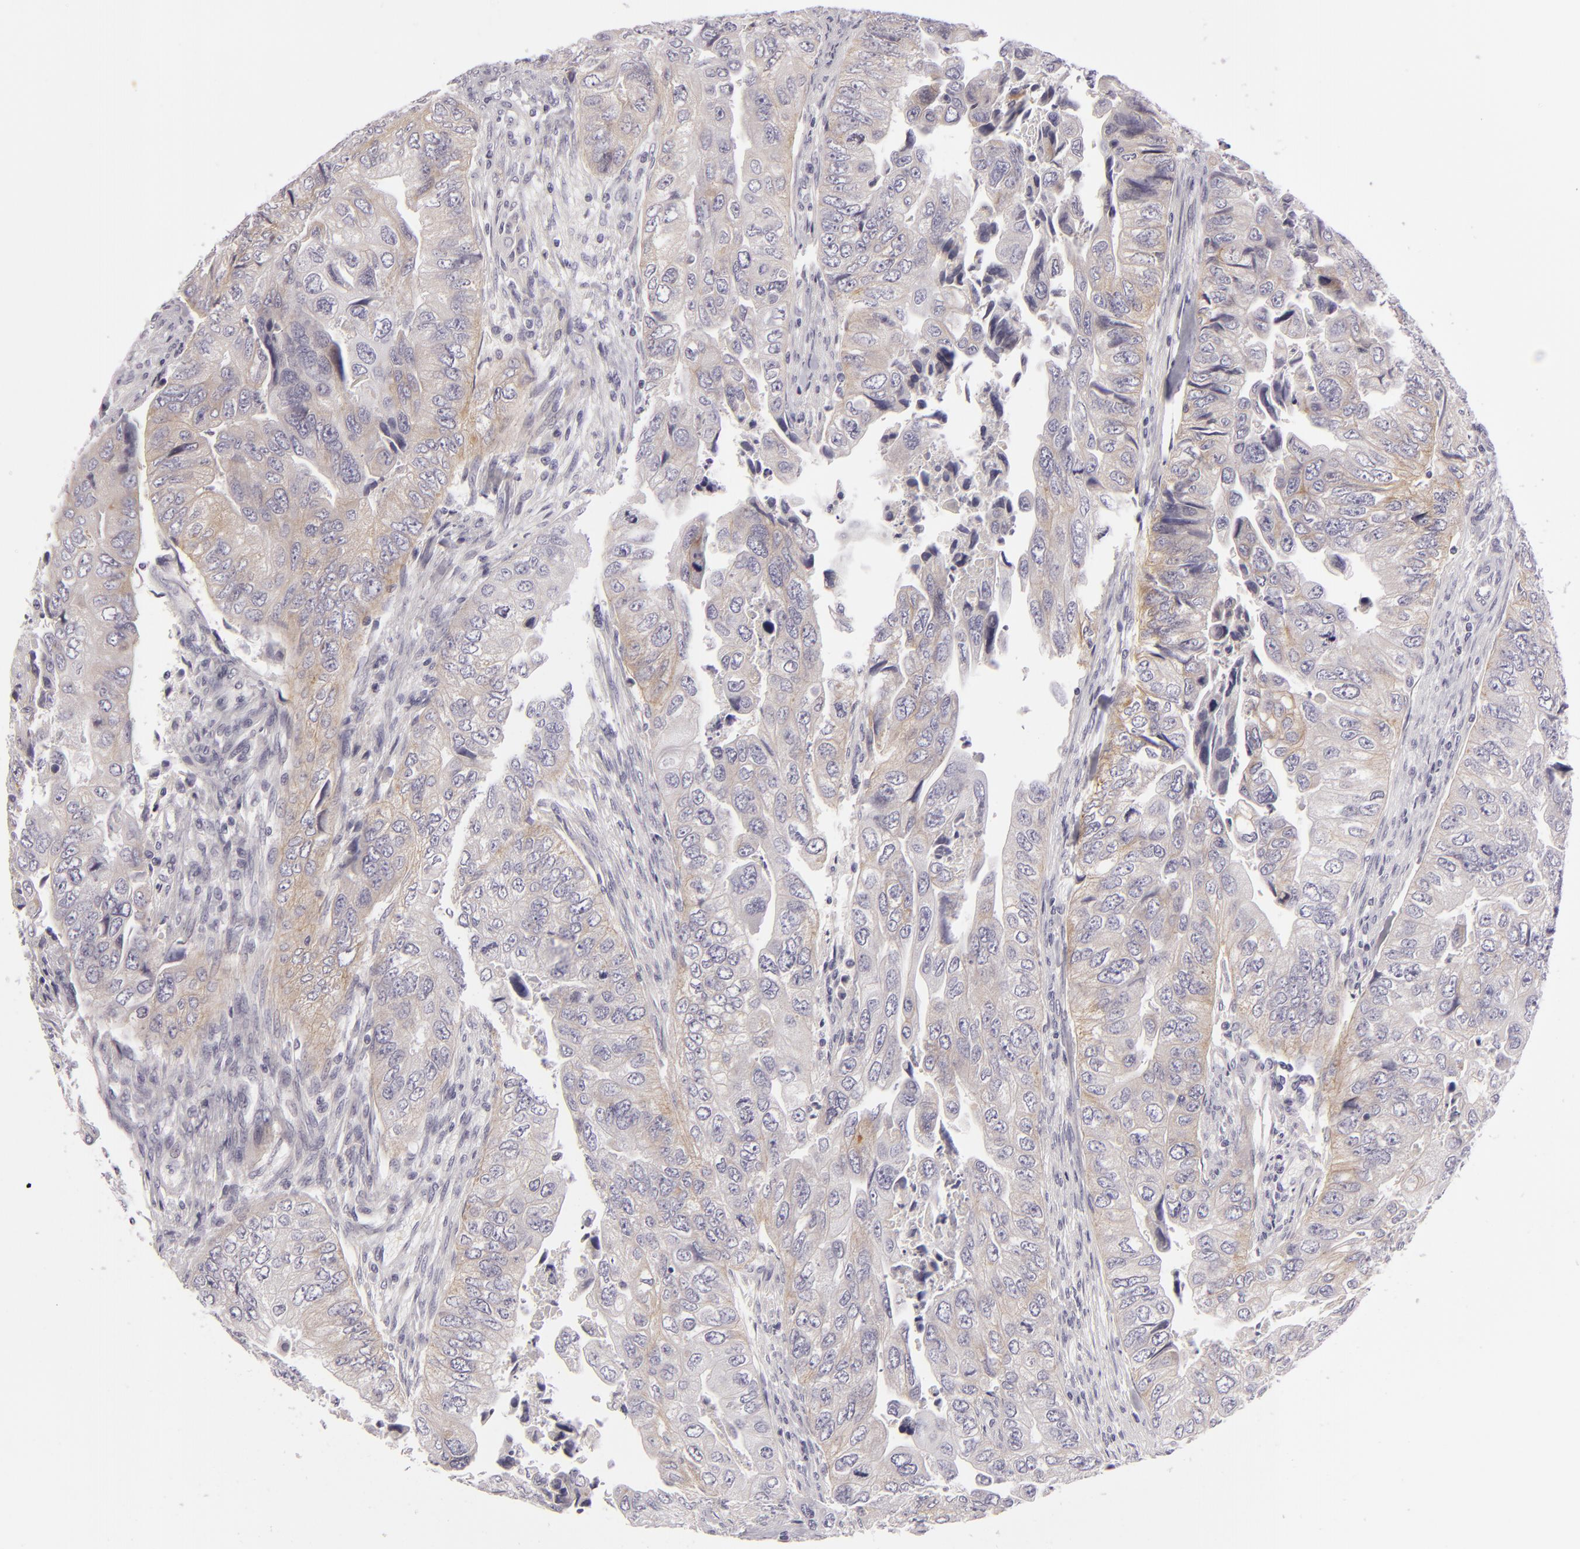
{"staining": {"intensity": "weak", "quantity": "25%-75%", "location": "cytoplasmic/membranous"}, "tissue": "colorectal cancer", "cell_type": "Tumor cells", "image_type": "cancer", "snomed": [{"axis": "morphology", "description": "Adenocarcinoma, NOS"}, {"axis": "topography", "description": "Colon"}], "caption": "A histopathology image of colorectal cancer (adenocarcinoma) stained for a protein demonstrates weak cytoplasmic/membranous brown staining in tumor cells. Nuclei are stained in blue.", "gene": "DLG4", "patient": {"sex": "female", "age": 11}}